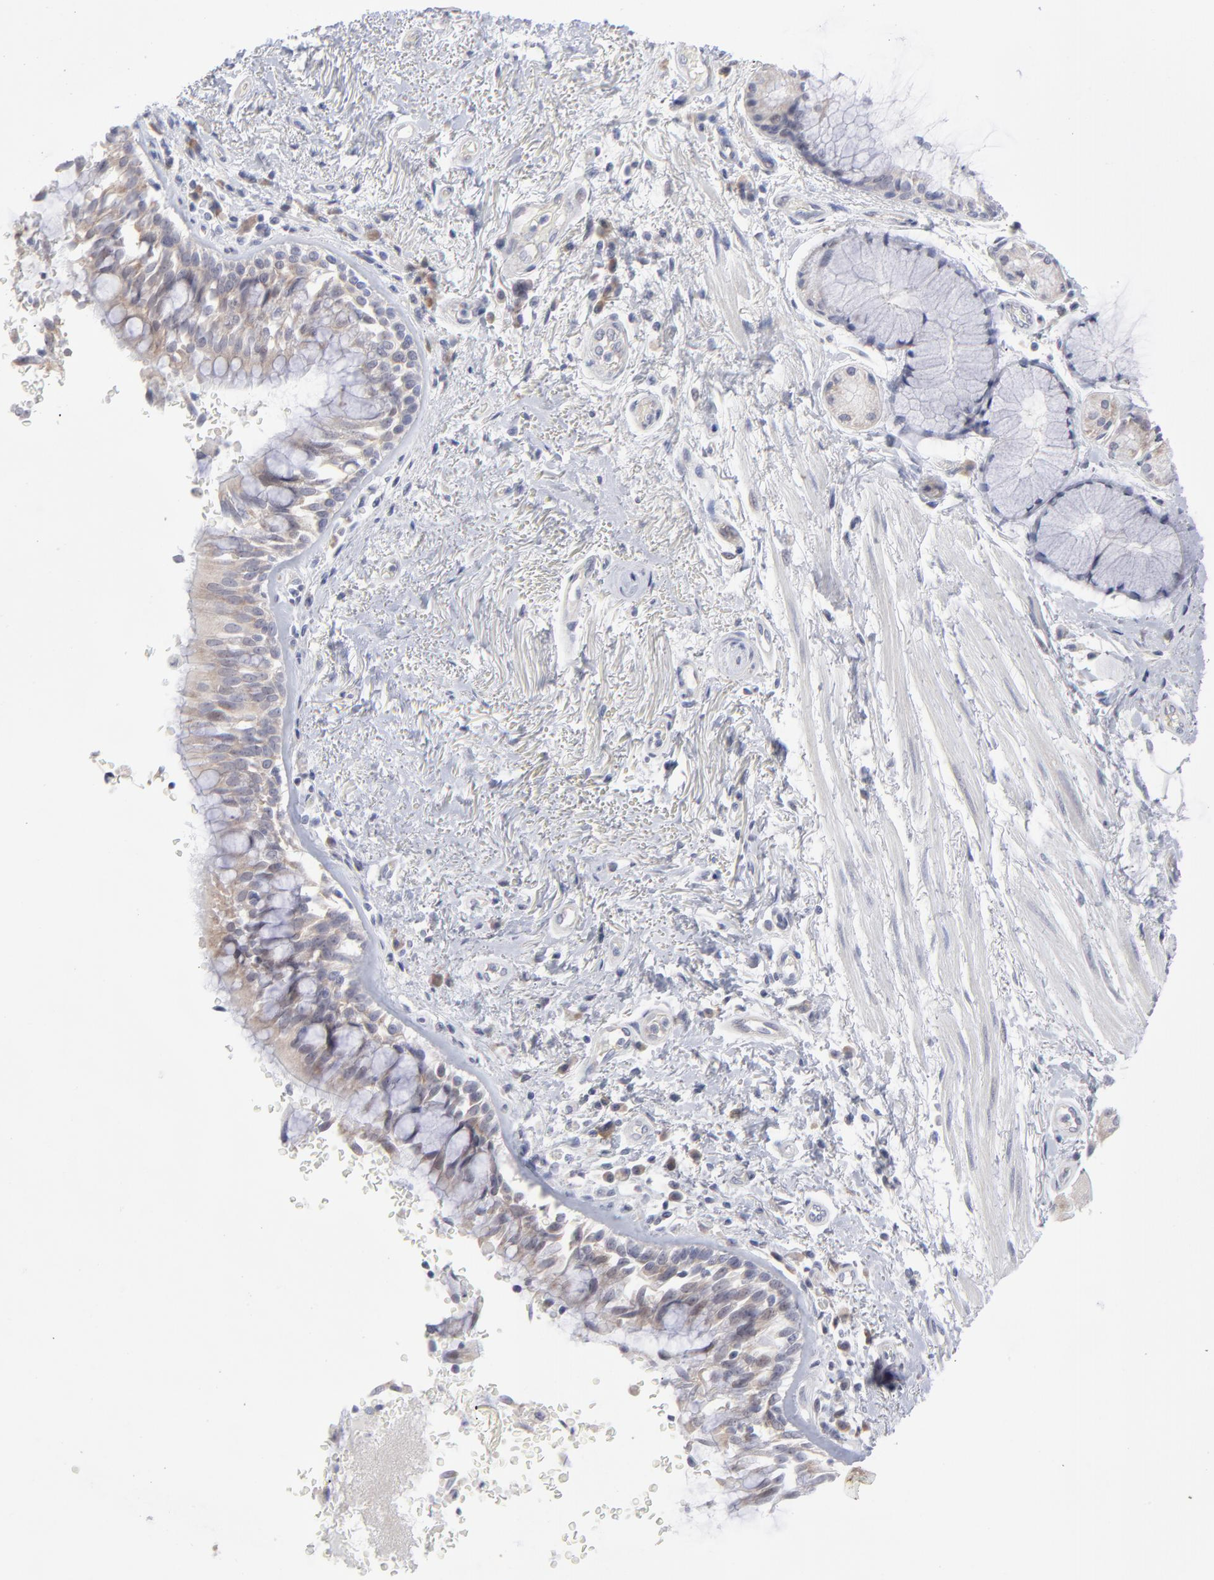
{"staining": {"intensity": "negative", "quantity": "none", "location": "none"}, "tissue": "bronchus", "cell_type": "Respiratory epithelial cells", "image_type": "normal", "snomed": [{"axis": "morphology", "description": "Normal tissue, NOS"}, {"axis": "morphology", "description": "Adenocarcinoma, NOS"}, {"axis": "topography", "description": "Bronchus"}, {"axis": "topography", "description": "Lung"}], "caption": "Respiratory epithelial cells show no significant staining in normal bronchus.", "gene": "RPS24", "patient": {"sex": "male", "age": 71}}